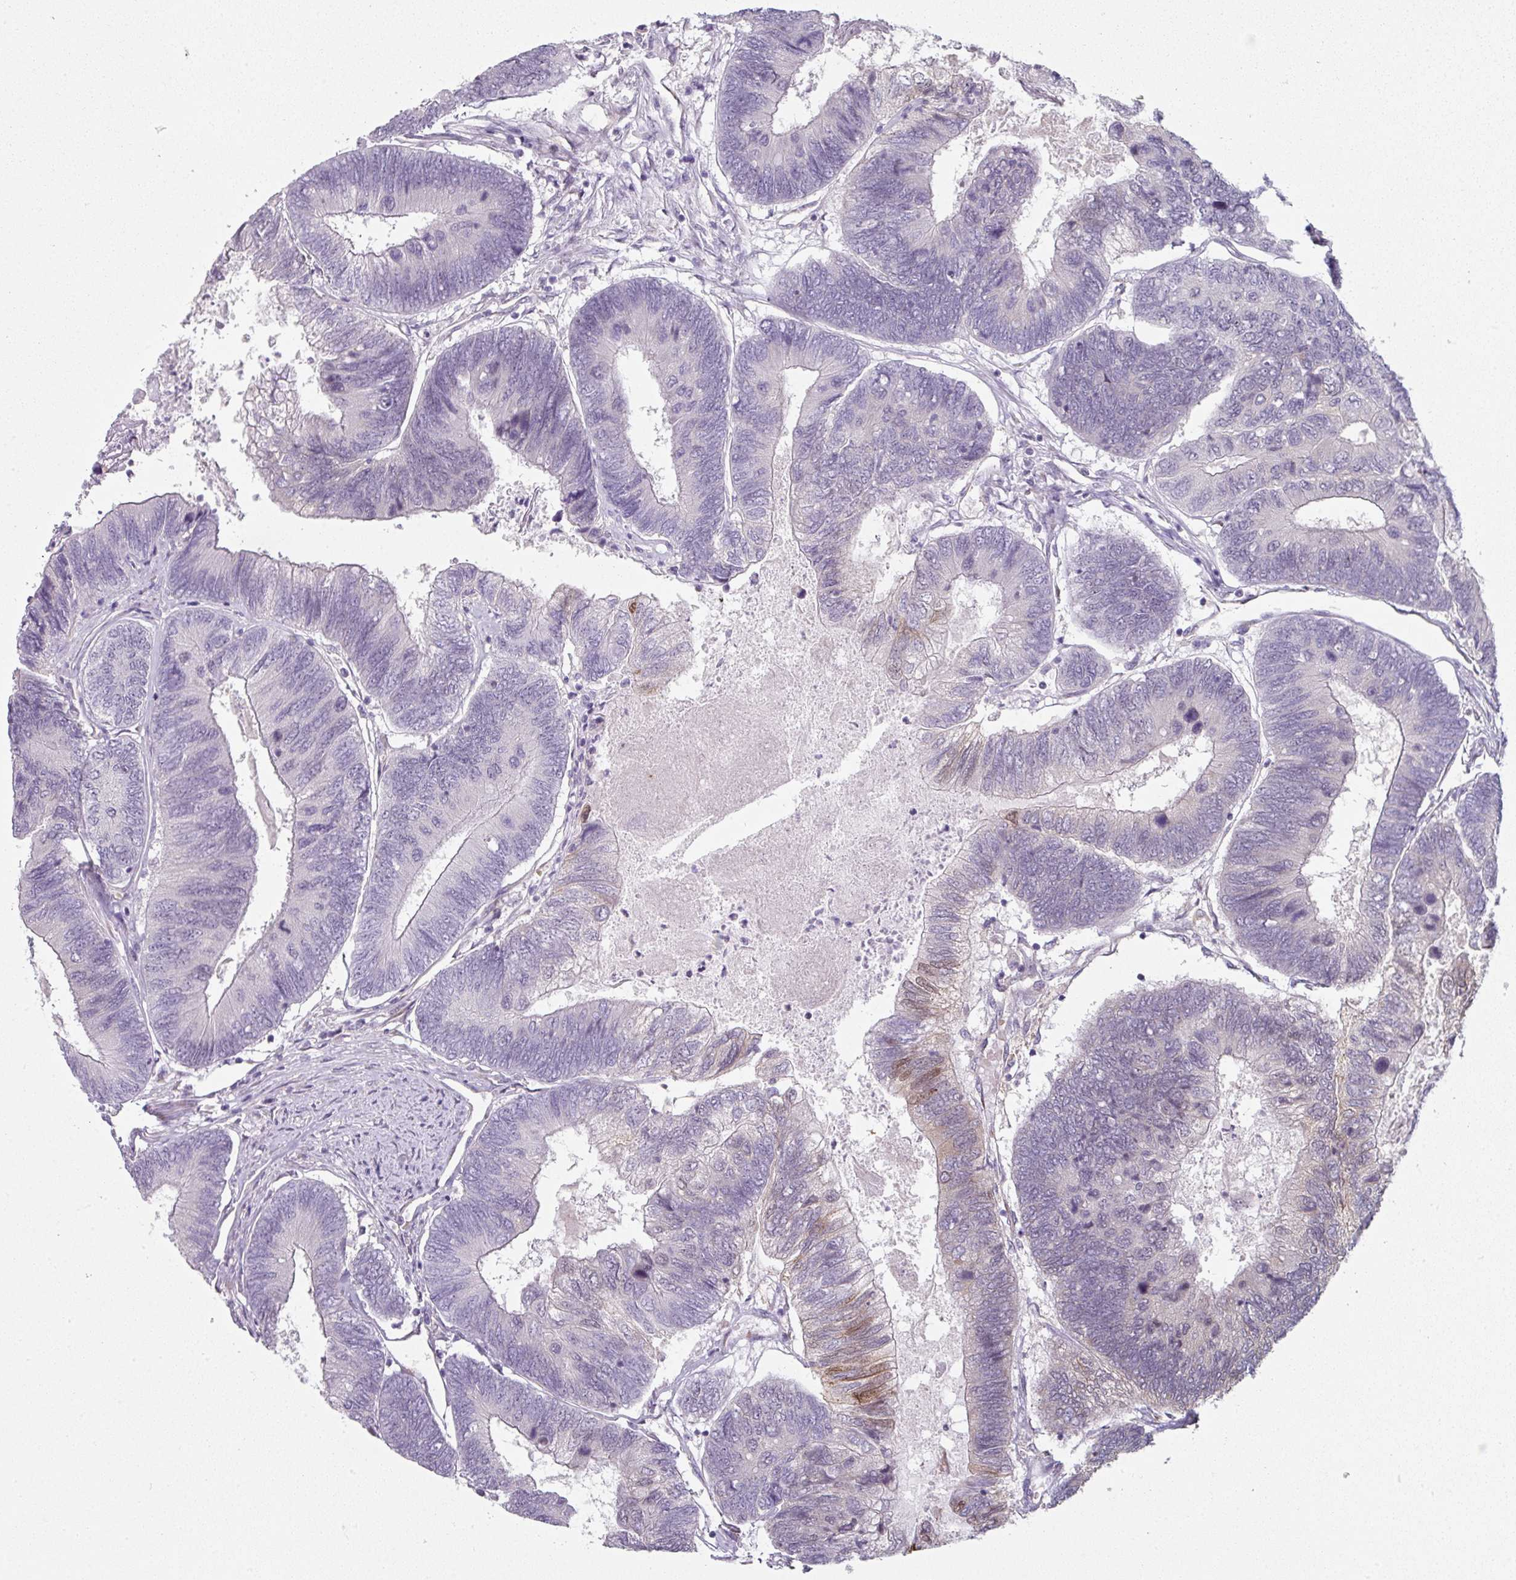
{"staining": {"intensity": "weak", "quantity": "<25%", "location": "nuclear"}, "tissue": "colorectal cancer", "cell_type": "Tumor cells", "image_type": "cancer", "snomed": [{"axis": "morphology", "description": "Adenocarcinoma, NOS"}, {"axis": "topography", "description": "Colon"}], "caption": "Protein analysis of colorectal cancer displays no significant staining in tumor cells.", "gene": "C19orf33", "patient": {"sex": "female", "age": 67}}